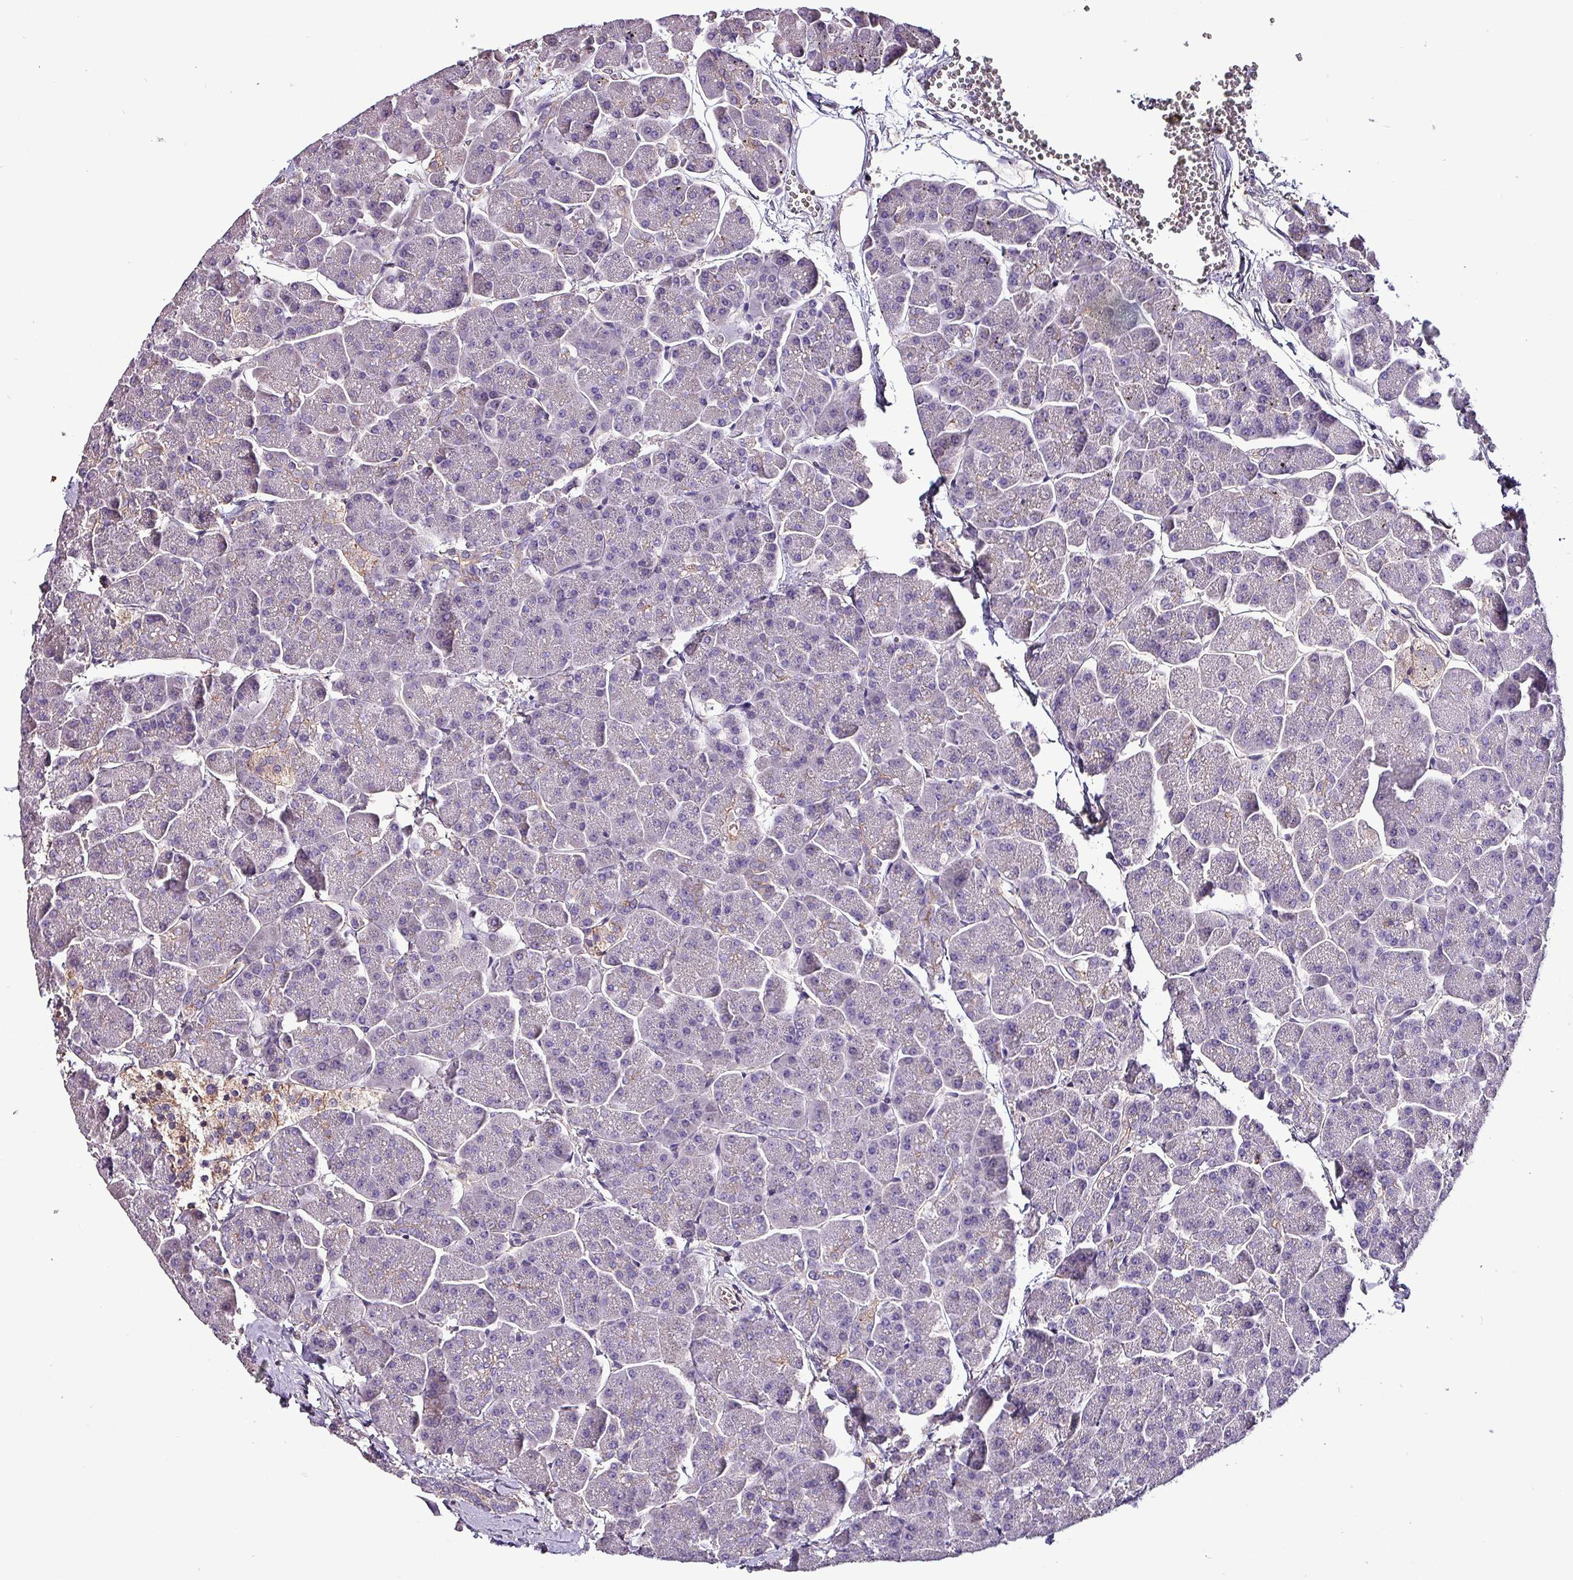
{"staining": {"intensity": "negative", "quantity": "none", "location": "none"}, "tissue": "pancreas", "cell_type": "Exocrine glandular cells", "image_type": "normal", "snomed": [{"axis": "morphology", "description": "Normal tissue, NOS"}, {"axis": "topography", "description": "Pancreas"}, {"axis": "topography", "description": "Peripheral nerve tissue"}], "caption": "An immunohistochemistry (IHC) histopathology image of normal pancreas is shown. There is no staining in exocrine glandular cells of pancreas.", "gene": "HTRA4", "patient": {"sex": "male", "age": 54}}